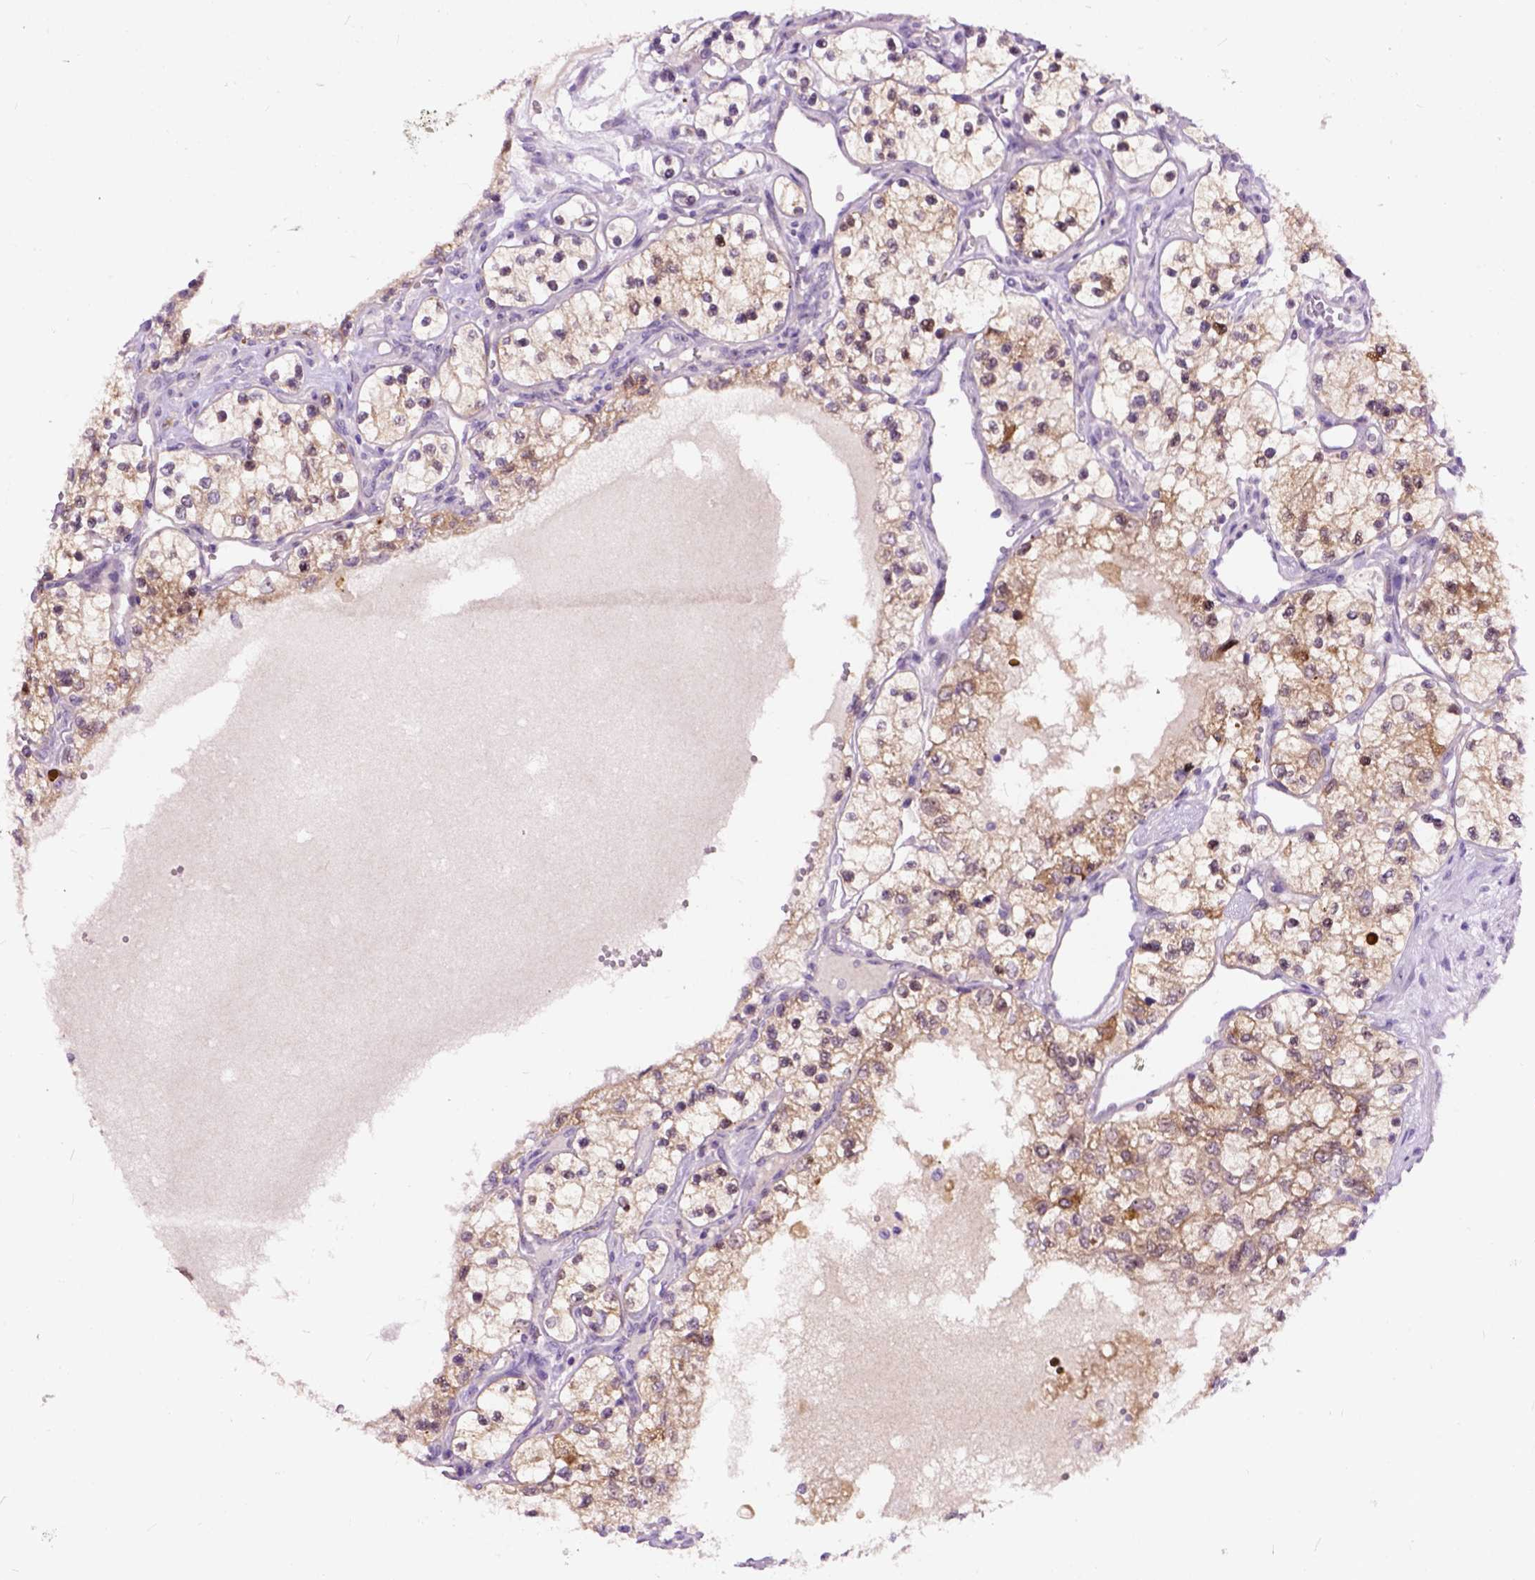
{"staining": {"intensity": "weak", "quantity": "25%-75%", "location": "cytoplasmic/membranous"}, "tissue": "renal cancer", "cell_type": "Tumor cells", "image_type": "cancer", "snomed": [{"axis": "morphology", "description": "Adenocarcinoma, NOS"}, {"axis": "topography", "description": "Kidney"}], "caption": "Weak cytoplasmic/membranous protein positivity is present in approximately 25%-75% of tumor cells in renal adenocarcinoma.", "gene": "MAPT", "patient": {"sex": "female", "age": 69}}